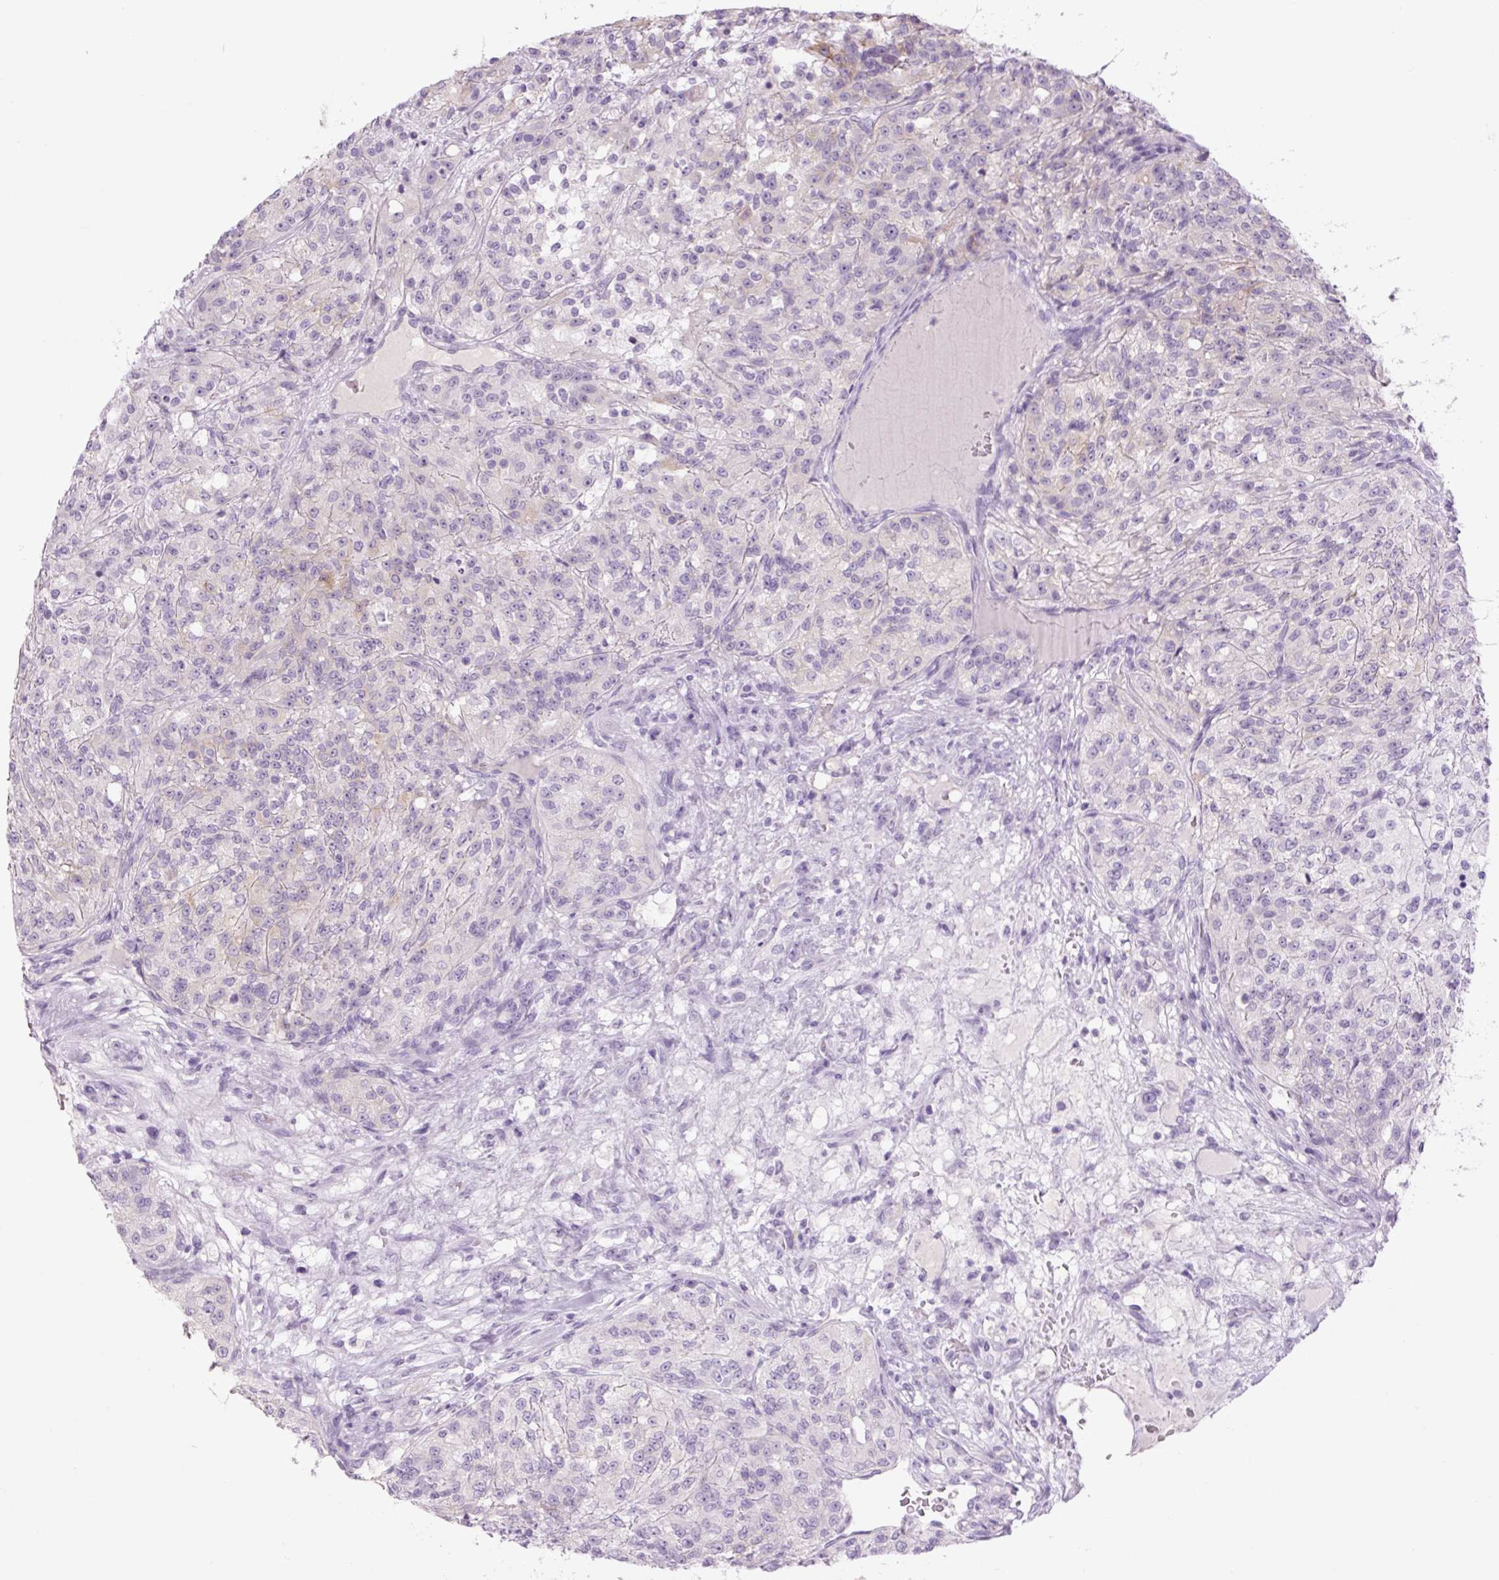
{"staining": {"intensity": "negative", "quantity": "none", "location": "none"}, "tissue": "renal cancer", "cell_type": "Tumor cells", "image_type": "cancer", "snomed": [{"axis": "morphology", "description": "Adenocarcinoma, NOS"}, {"axis": "topography", "description": "Kidney"}], "caption": "This is a micrograph of immunohistochemistry (IHC) staining of renal cancer, which shows no positivity in tumor cells.", "gene": "COL9A2", "patient": {"sex": "female", "age": 63}}